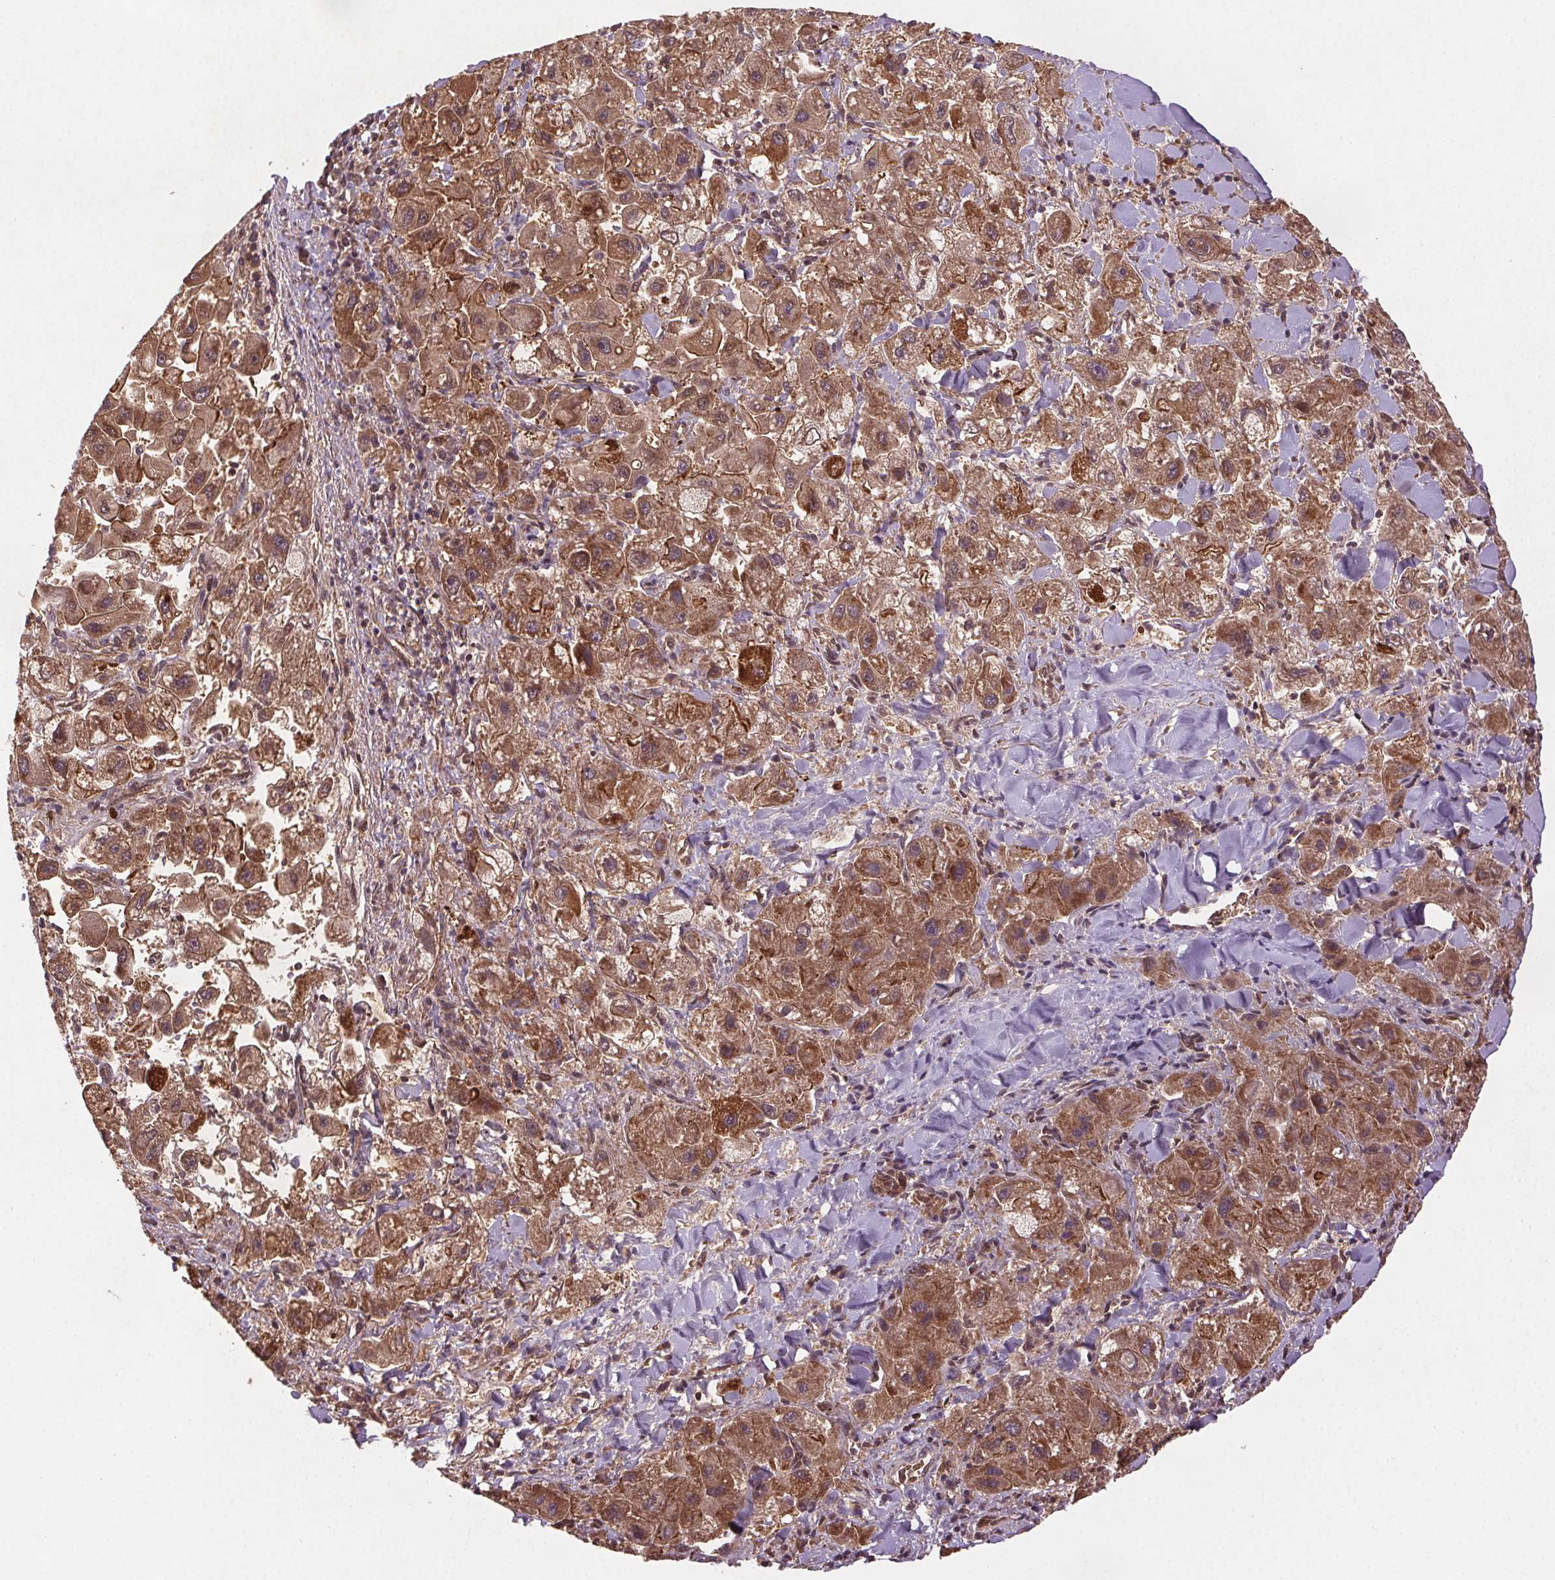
{"staining": {"intensity": "moderate", "quantity": ">75%", "location": "cytoplasmic/membranous"}, "tissue": "liver cancer", "cell_type": "Tumor cells", "image_type": "cancer", "snomed": [{"axis": "morphology", "description": "Carcinoma, Hepatocellular, NOS"}, {"axis": "topography", "description": "Liver"}], "caption": "Protein expression analysis of liver hepatocellular carcinoma shows moderate cytoplasmic/membranous staining in approximately >75% of tumor cells.", "gene": "SEC14L2", "patient": {"sex": "male", "age": 24}}